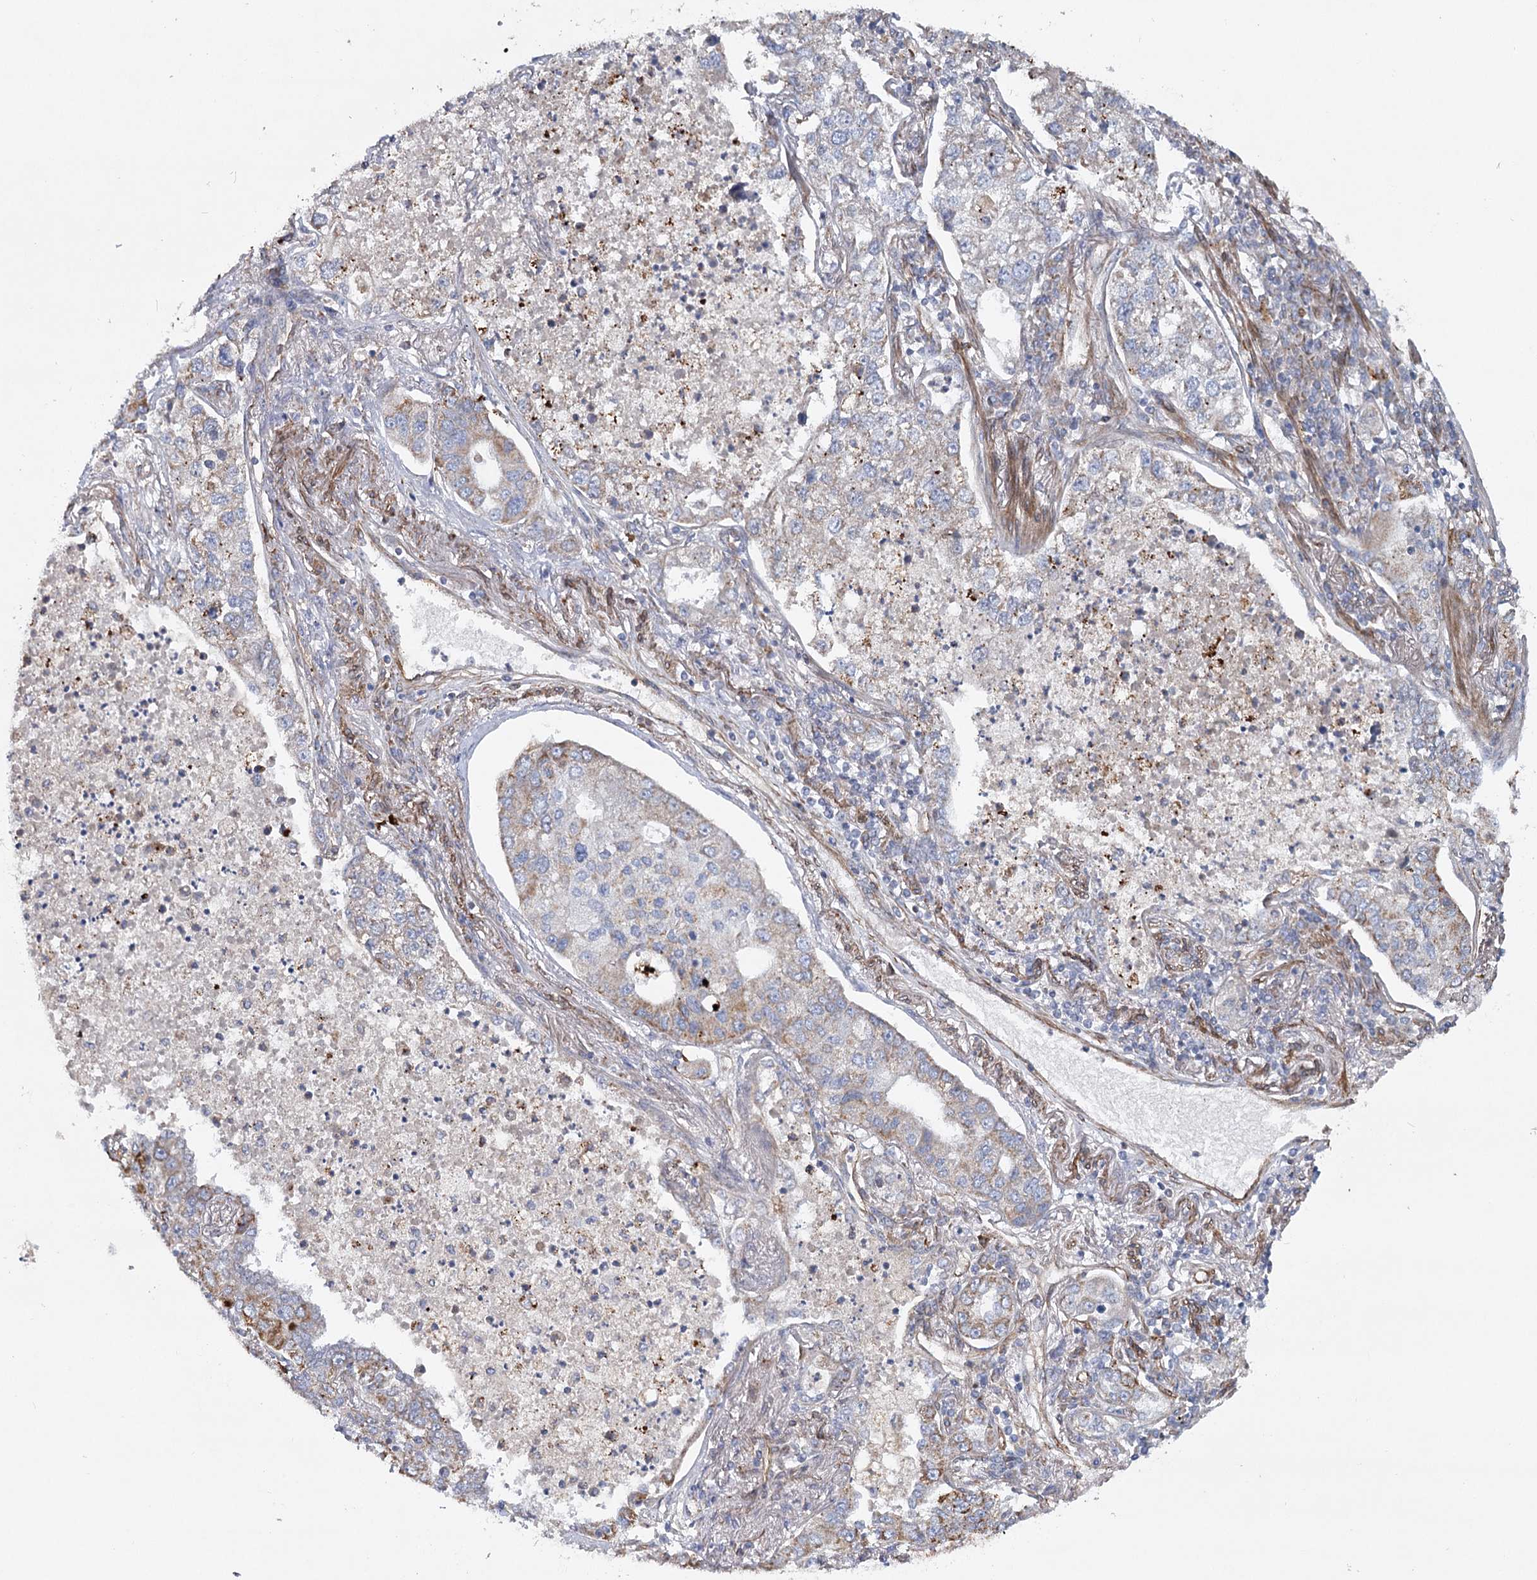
{"staining": {"intensity": "moderate", "quantity": "25%-75%", "location": "cytoplasmic/membranous"}, "tissue": "lung cancer", "cell_type": "Tumor cells", "image_type": "cancer", "snomed": [{"axis": "morphology", "description": "Adenocarcinoma, NOS"}, {"axis": "topography", "description": "Lung"}], "caption": "IHC staining of lung adenocarcinoma, which reveals medium levels of moderate cytoplasmic/membranous expression in approximately 25%-75% of tumor cells indicating moderate cytoplasmic/membranous protein staining. The staining was performed using DAB (3,3'-diaminobenzidine) (brown) for protein detection and nuclei were counterstained in hematoxylin (blue).", "gene": "TMEM164", "patient": {"sex": "male", "age": 49}}